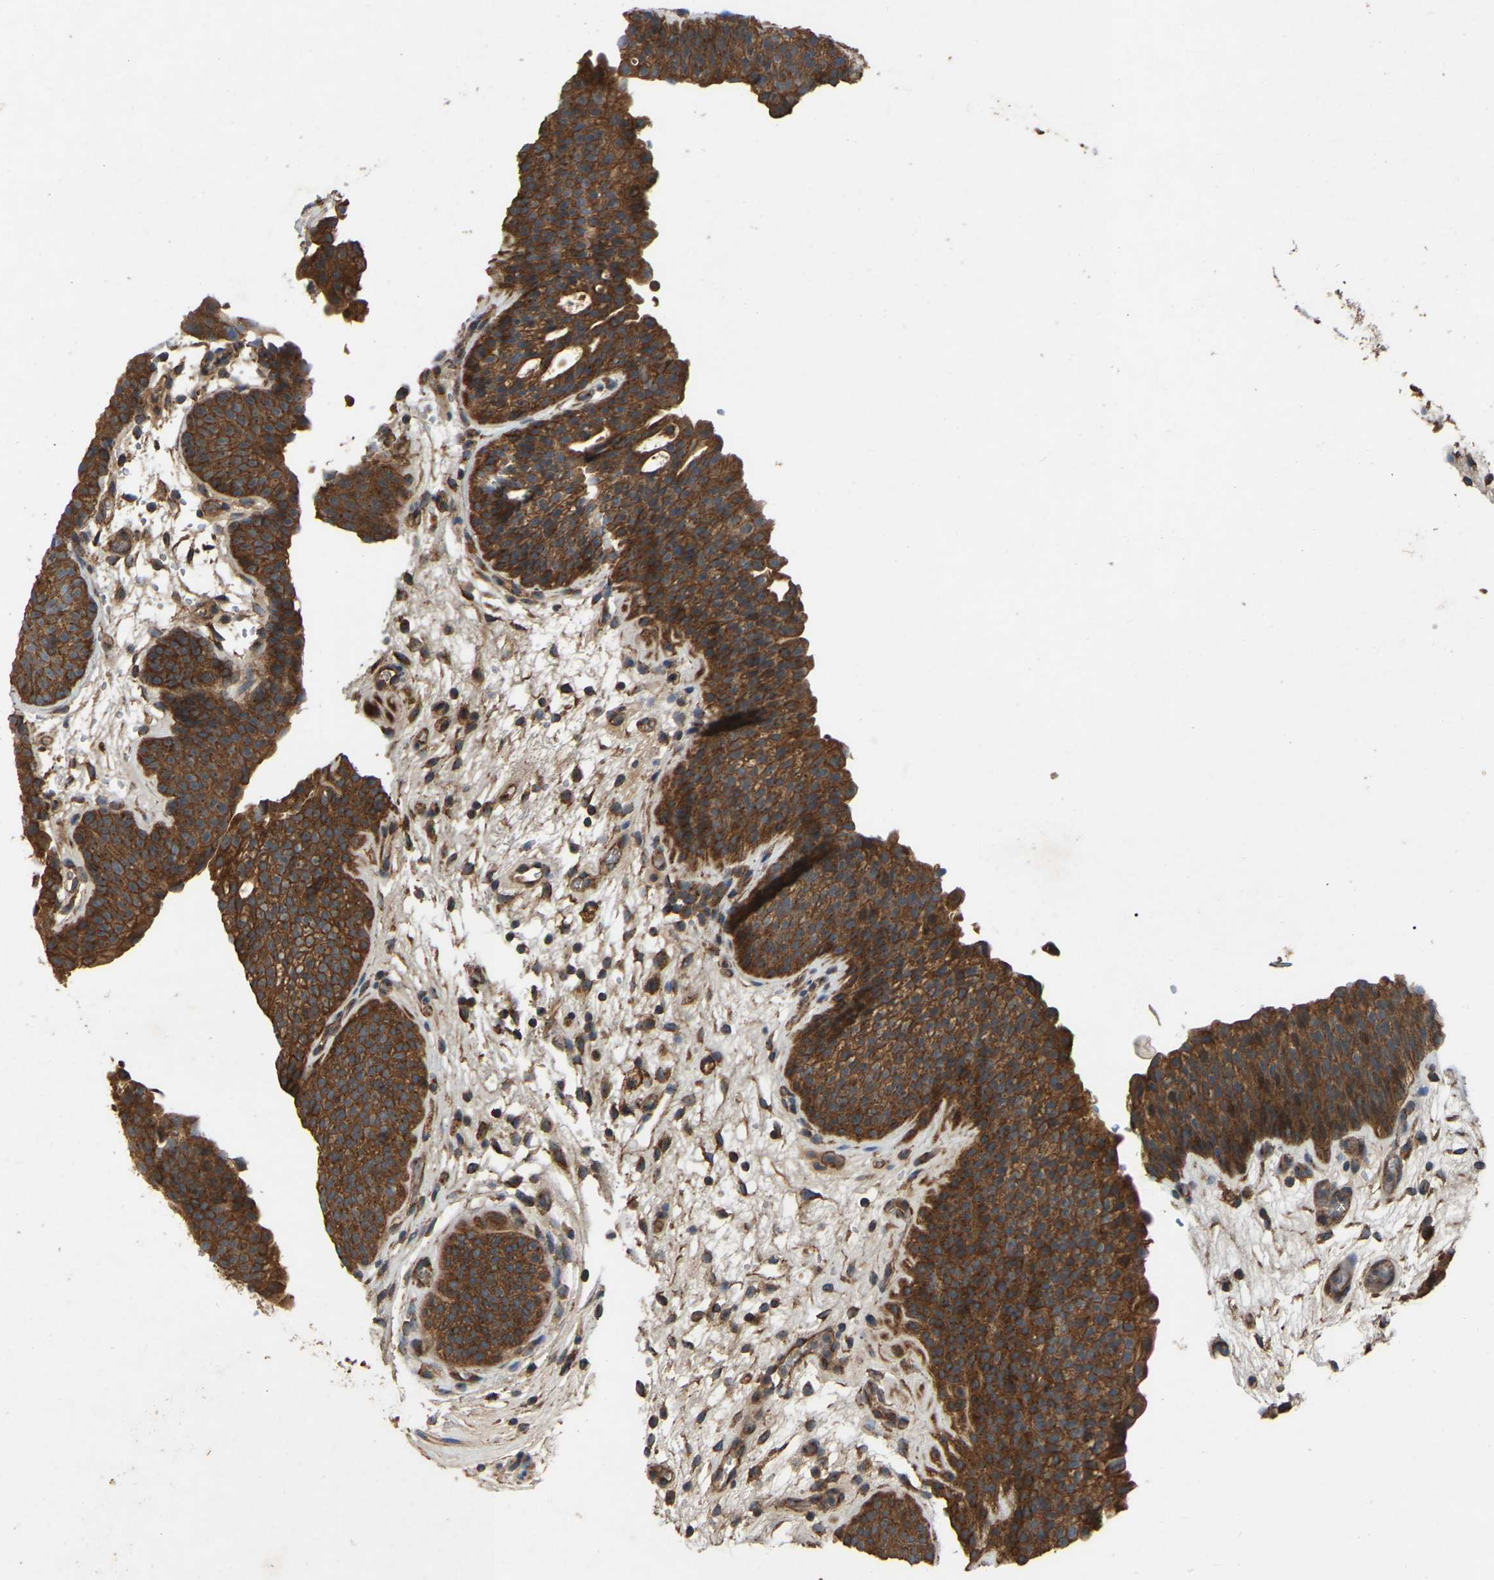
{"staining": {"intensity": "strong", "quantity": ">75%", "location": "cytoplasmic/membranous"}, "tissue": "urinary bladder", "cell_type": "Urothelial cells", "image_type": "normal", "snomed": [{"axis": "morphology", "description": "Normal tissue, NOS"}, {"axis": "topography", "description": "Urinary bladder"}], "caption": "Urinary bladder stained for a protein demonstrates strong cytoplasmic/membranous positivity in urothelial cells. (brown staining indicates protein expression, while blue staining denotes nuclei).", "gene": "SAMD9L", "patient": {"sex": "male", "age": 37}}